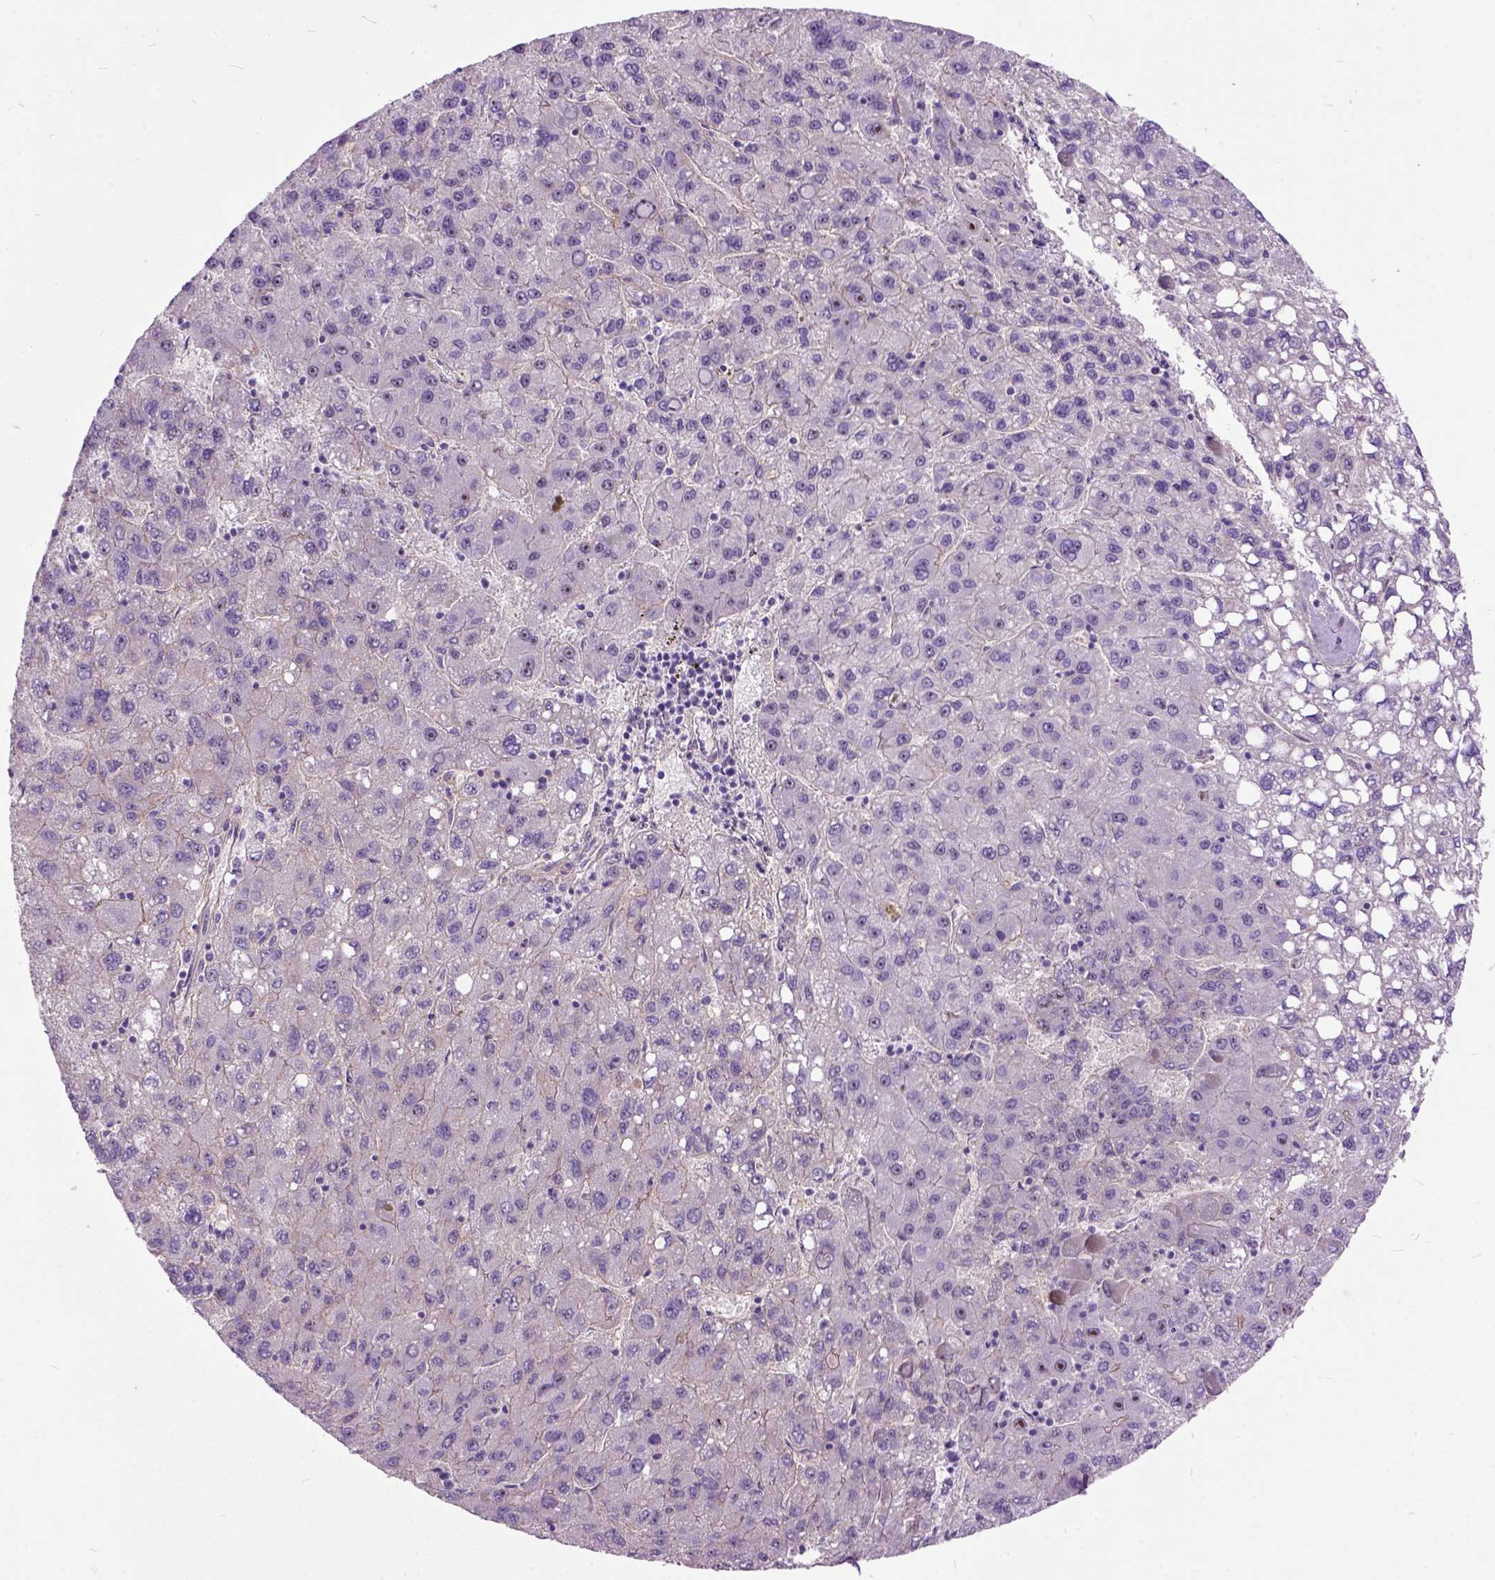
{"staining": {"intensity": "negative", "quantity": "none", "location": "none"}, "tissue": "liver cancer", "cell_type": "Tumor cells", "image_type": "cancer", "snomed": [{"axis": "morphology", "description": "Carcinoma, Hepatocellular, NOS"}, {"axis": "topography", "description": "Liver"}], "caption": "Histopathology image shows no significant protein staining in tumor cells of liver hepatocellular carcinoma.", "gene": "MAPT", "patient": {"sex": "female", "age": 82}}